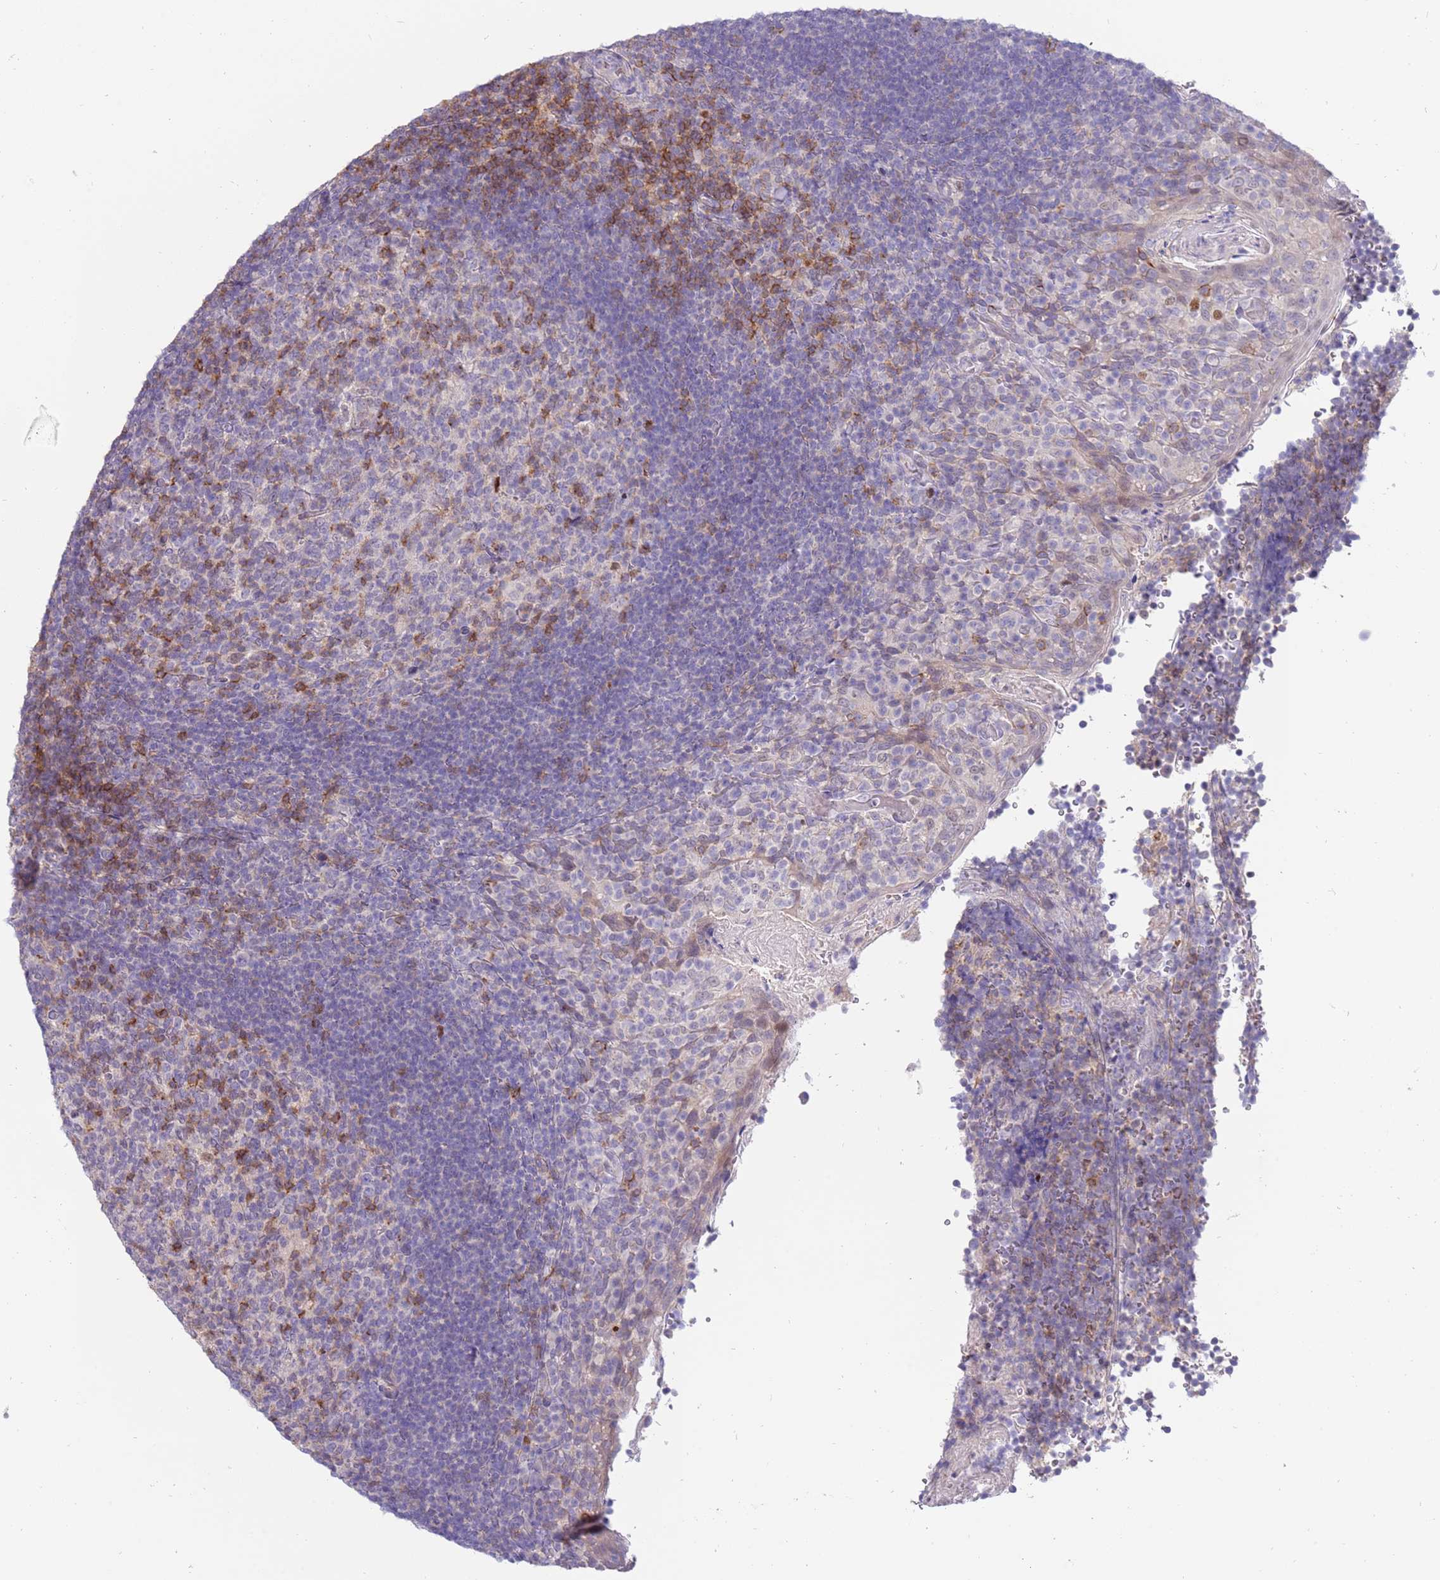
{"staining": {"intensity": "moderate", "quantity": "<25%", "location": "cytoplasmic/membranous"}, "tissue": "tonsil", "cell_type": "Germinal center cells", "image_type": "normal", "snomed": [{"axis": "morphology", "description": "Normal tissue, NOS"}, {"axis": "topography", "description": "Tonsil"}], "caption": "Benign tonsil was stained to show a protein in brown. There is low levels of moderate cytoplasmic/membranous staining in approximately <25% of germinal center cells. (Brightfield microscopy of DAB IHC at high magnification).", "gene": "STK25", "patient": {"sex": "female", "age": 10}}